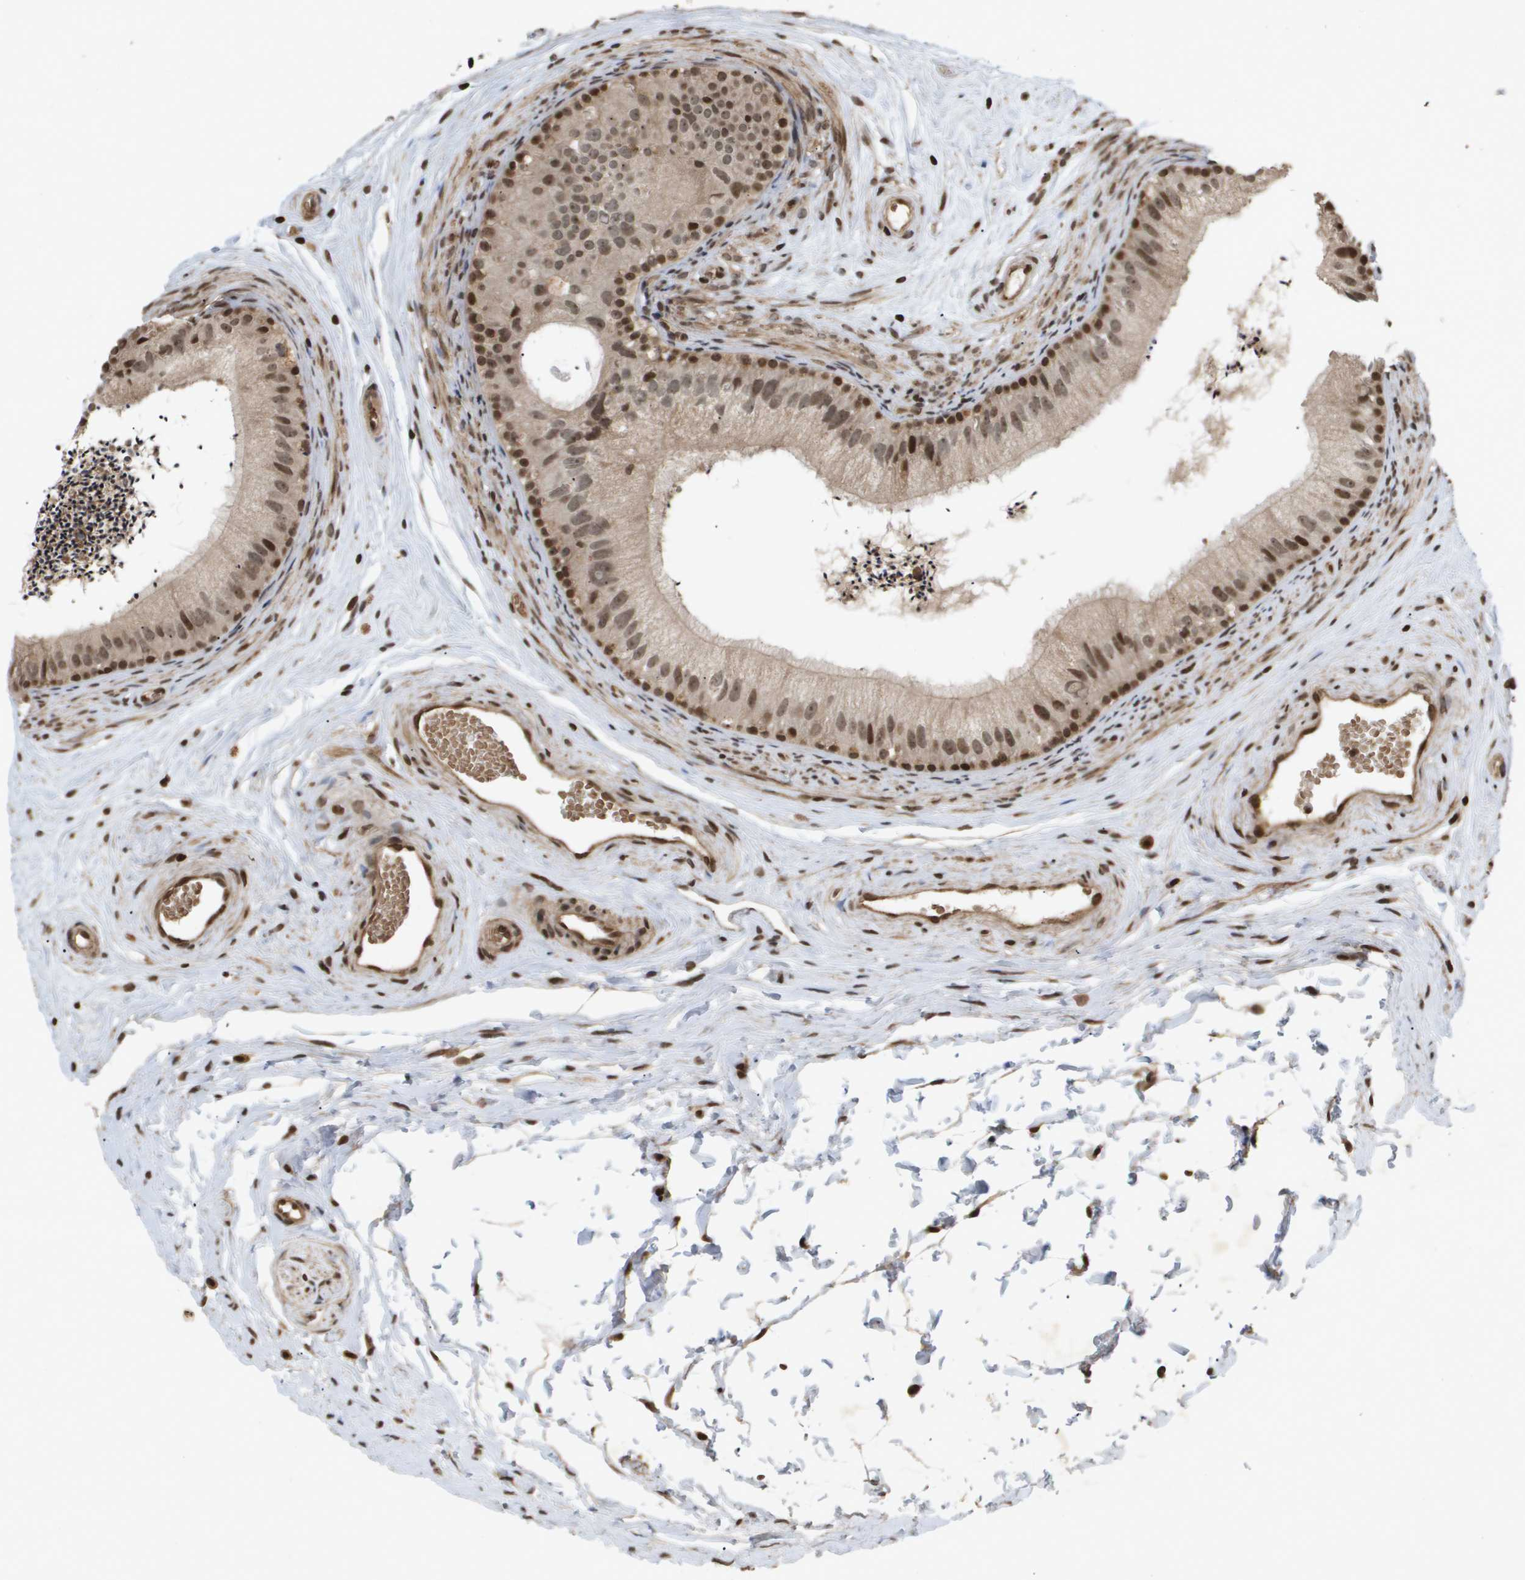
{"staining": {"intensity": "moderate", "quantity": ">75%", "location": "cytoplasmic/membranous,nuclear"}, "tissue": "epididymis", "cell_type": "Glandular cells", "image_type": "normal", "snomed": [{"axis": "morphology", "description": "Normal tissue, NOS"}, {"axis": "topography", "description": "Epididymis"}], "caption": "Immunohistochemical staining of unremarkable human epididymis shows >75% levels of moderate cytoplasmic/membranous,nuclear protein staining in approximately >75% of glandular cells. (DAB IHC with brightfield microscopy, high magnification).", "gene": "HSPA6", "patient": {"sex": "male", "age": 56}}